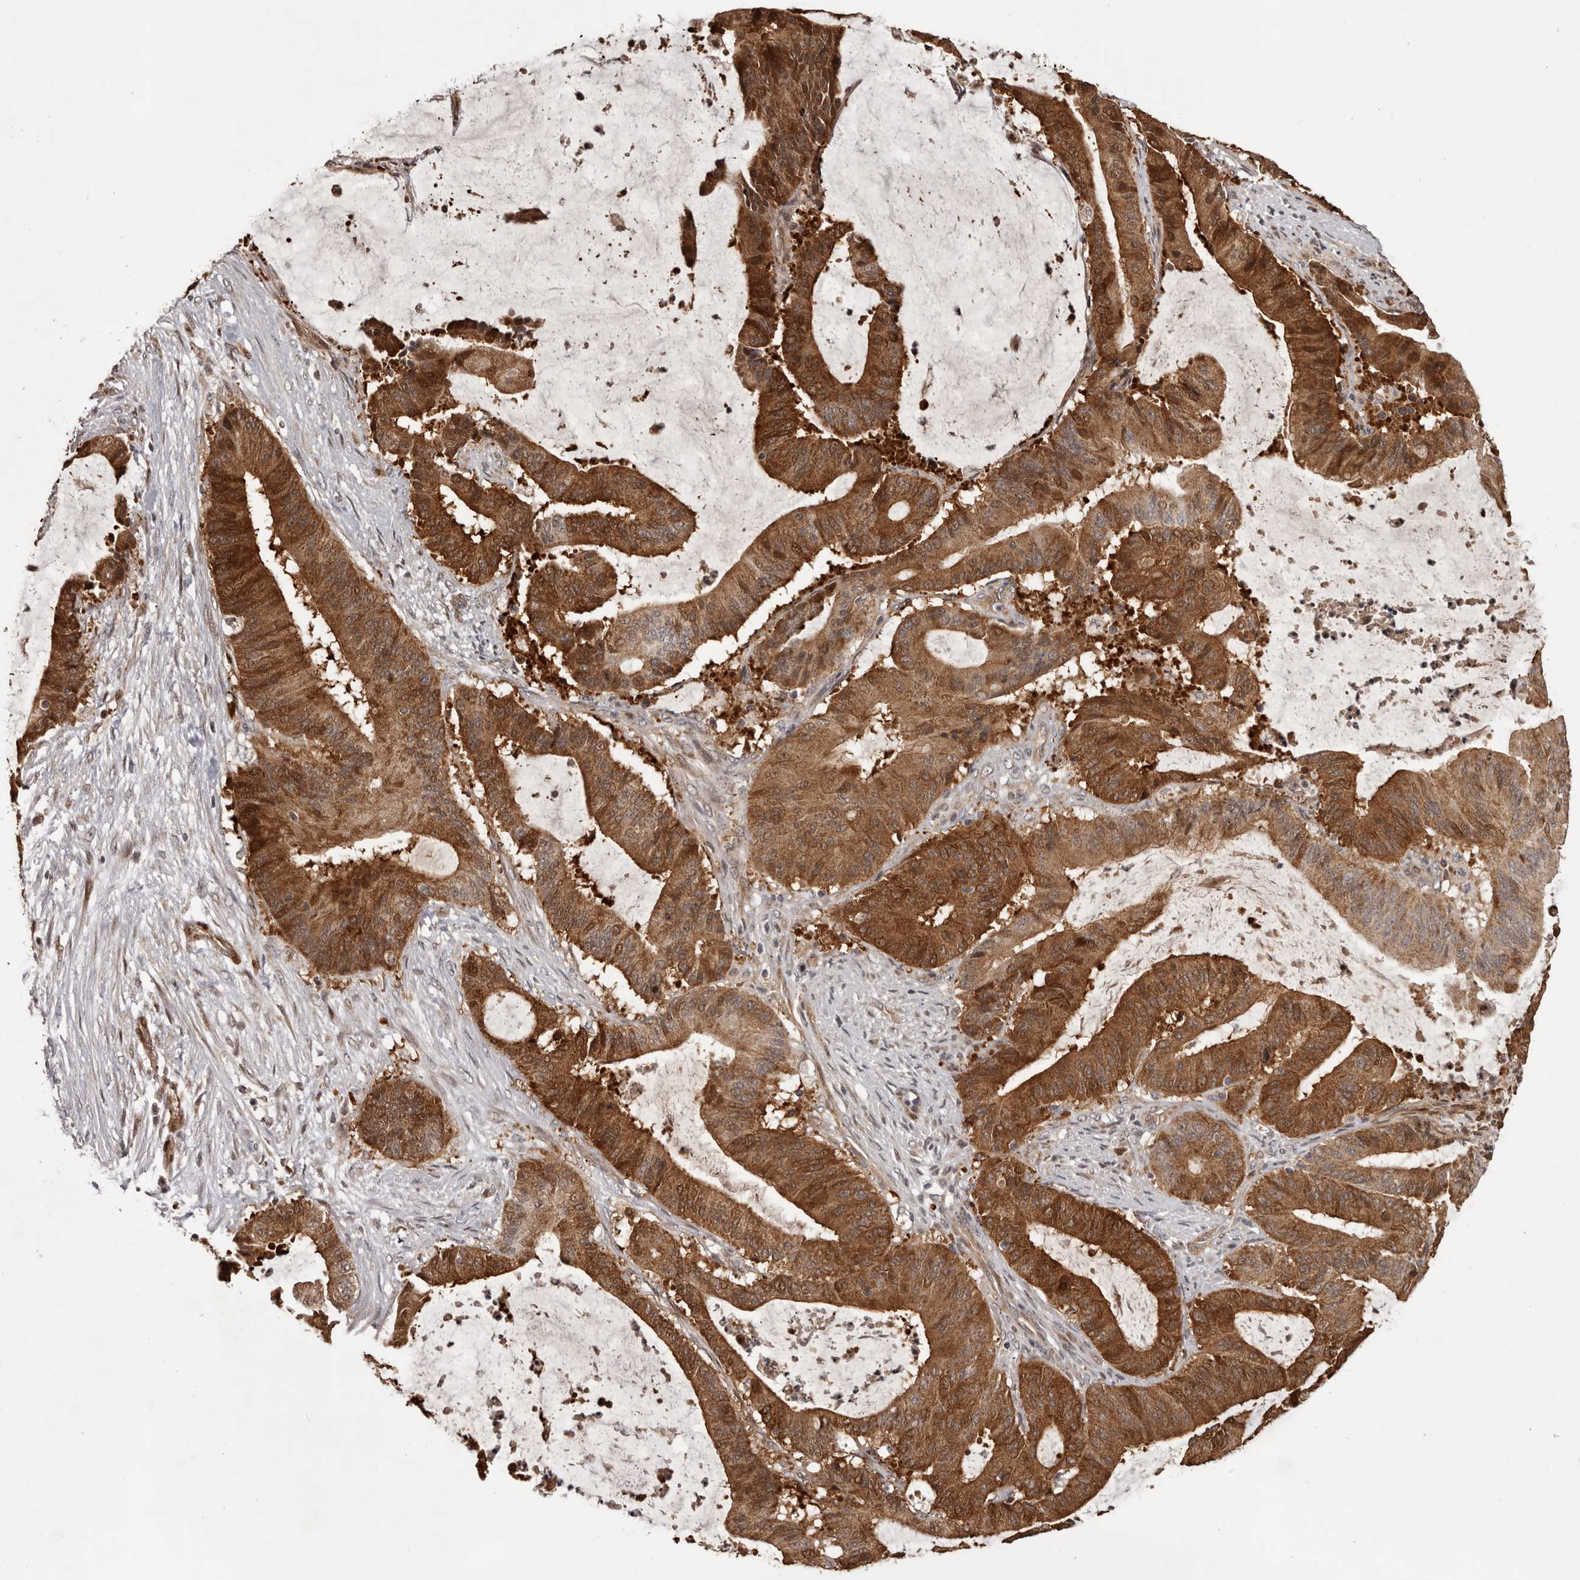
{"staining": {"intensity": "strong", "quantity": ">75%", "location": "cytoplasmic/membranous"}, "tissue": "liver cancer", "cell_type": "Tumor cells", "image_type": "cancer", "snomed": [{"axis": "morphology", "description": "Normal tissue, NOS"}, {"axis": "morphology", "description": "Cholangiocarcinoma"}, {"axis": "topography", "description": "Liver"}, {"axis": "topography", "description": "Peripheral nerve tissue"}], "caption": "Strong cytoplasmic/membranous protein staining is identified in approximately >75% of tumor cells in liver cancer.", "gene": "GFOD1", "patient": {"sex": "female", "age": 73}}